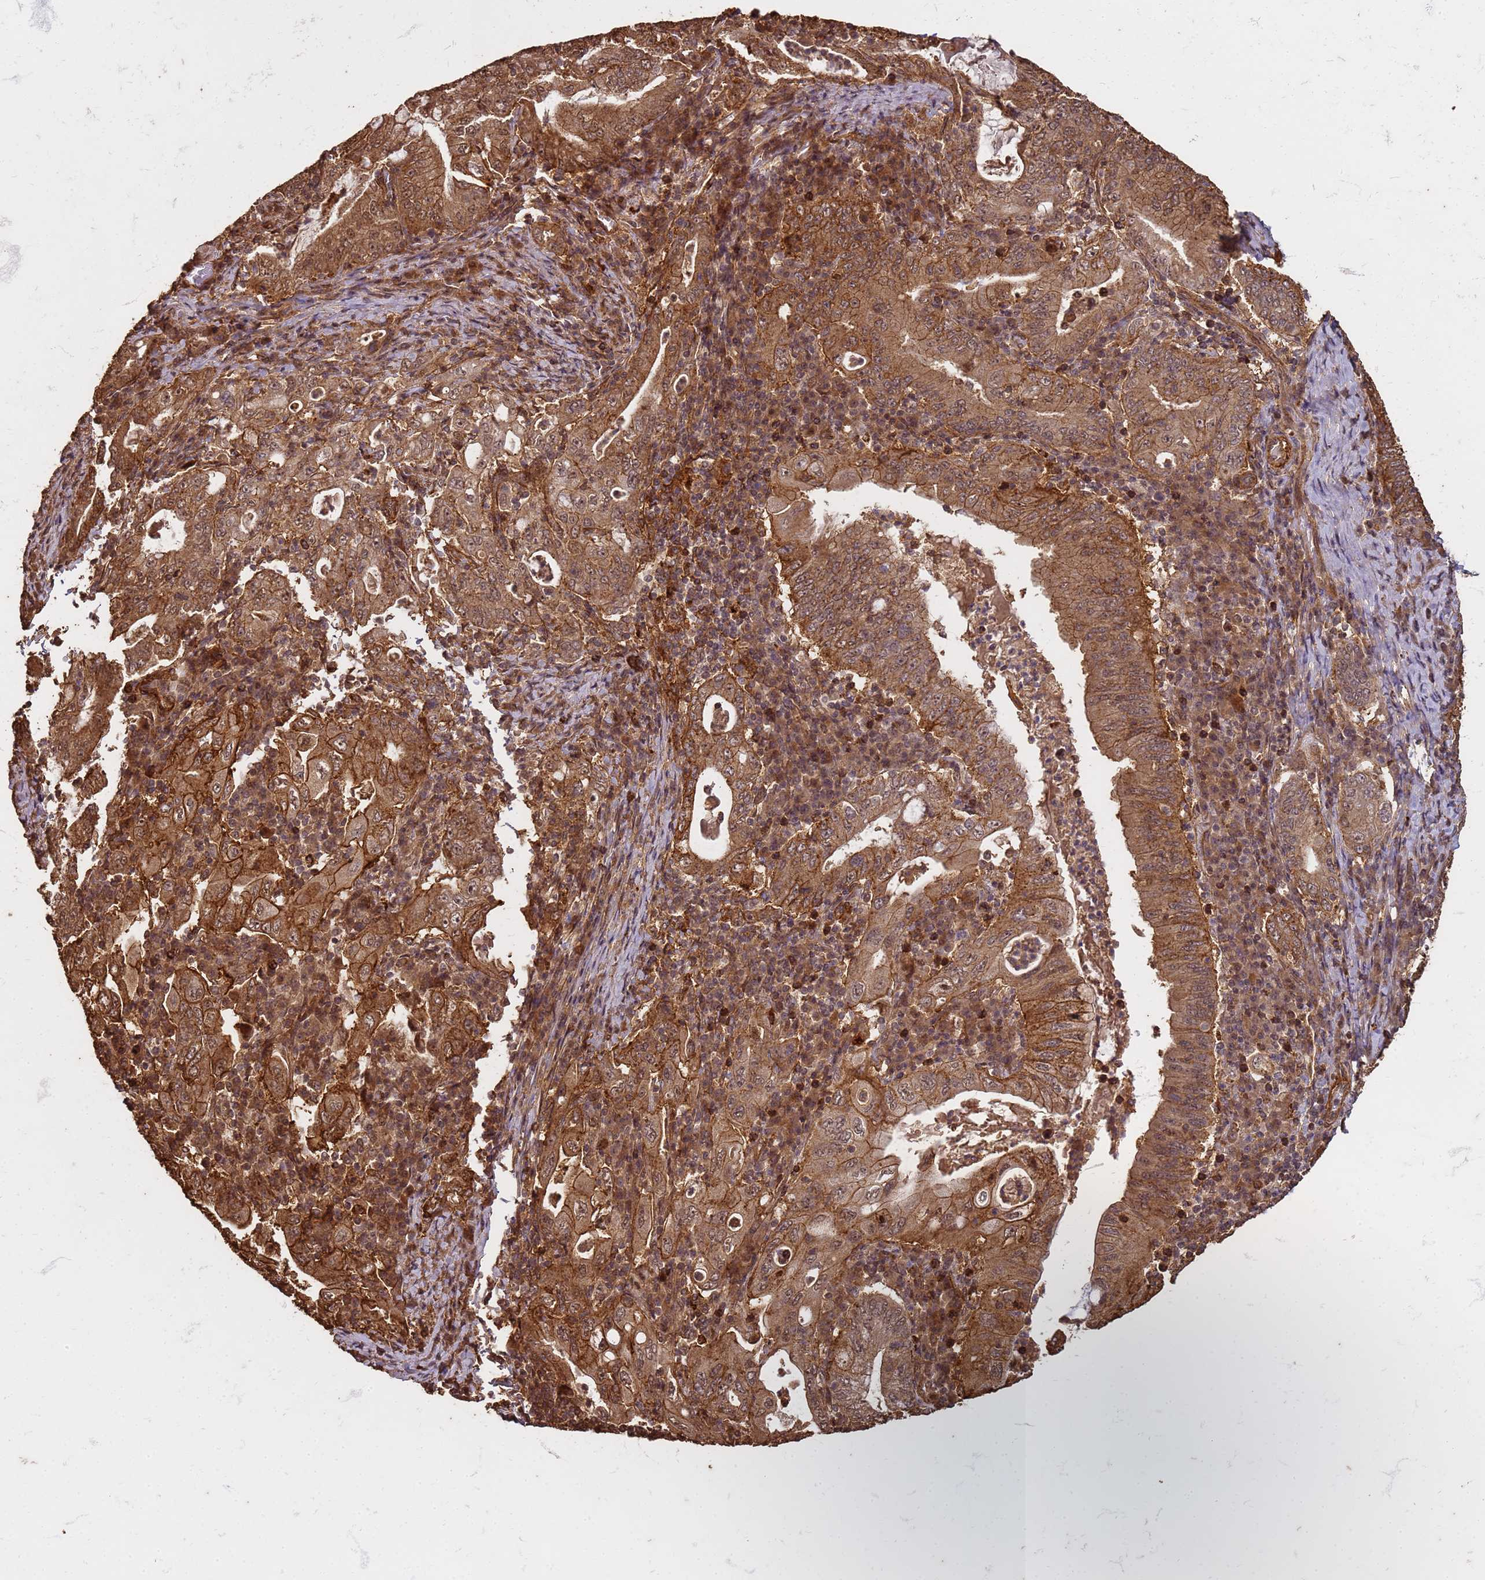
{"staining": {"intensity": "moderate", "quantity": ">75%", "location": "cytoplasmic/membranous"}, "tissue": "stomach cancer", "cell_type": "Tumor cells", "image_type": "cancer", "snomed": [{"axis": "morphology", "description": "Normal tissue, NOS"}, {"axis": "morphology", "description": "Adenocarcinoma, NOS"}, {"axis": "topography", "description": "Esophagus"}, {"axis": "topography", "description": "Stomach, upper"}, {"axis": "topography", "description": "Peripheral nerve tissue"}], "caption": "Immunohistochemical staining of human adenocarcinoma (stomach) demonstrates medium levels of moderate cytoplasmic/membranous protein expression in about >75% of tumor cells.", "gene": "KIF26A", "patient": {"sex": "male", "age": 62}}